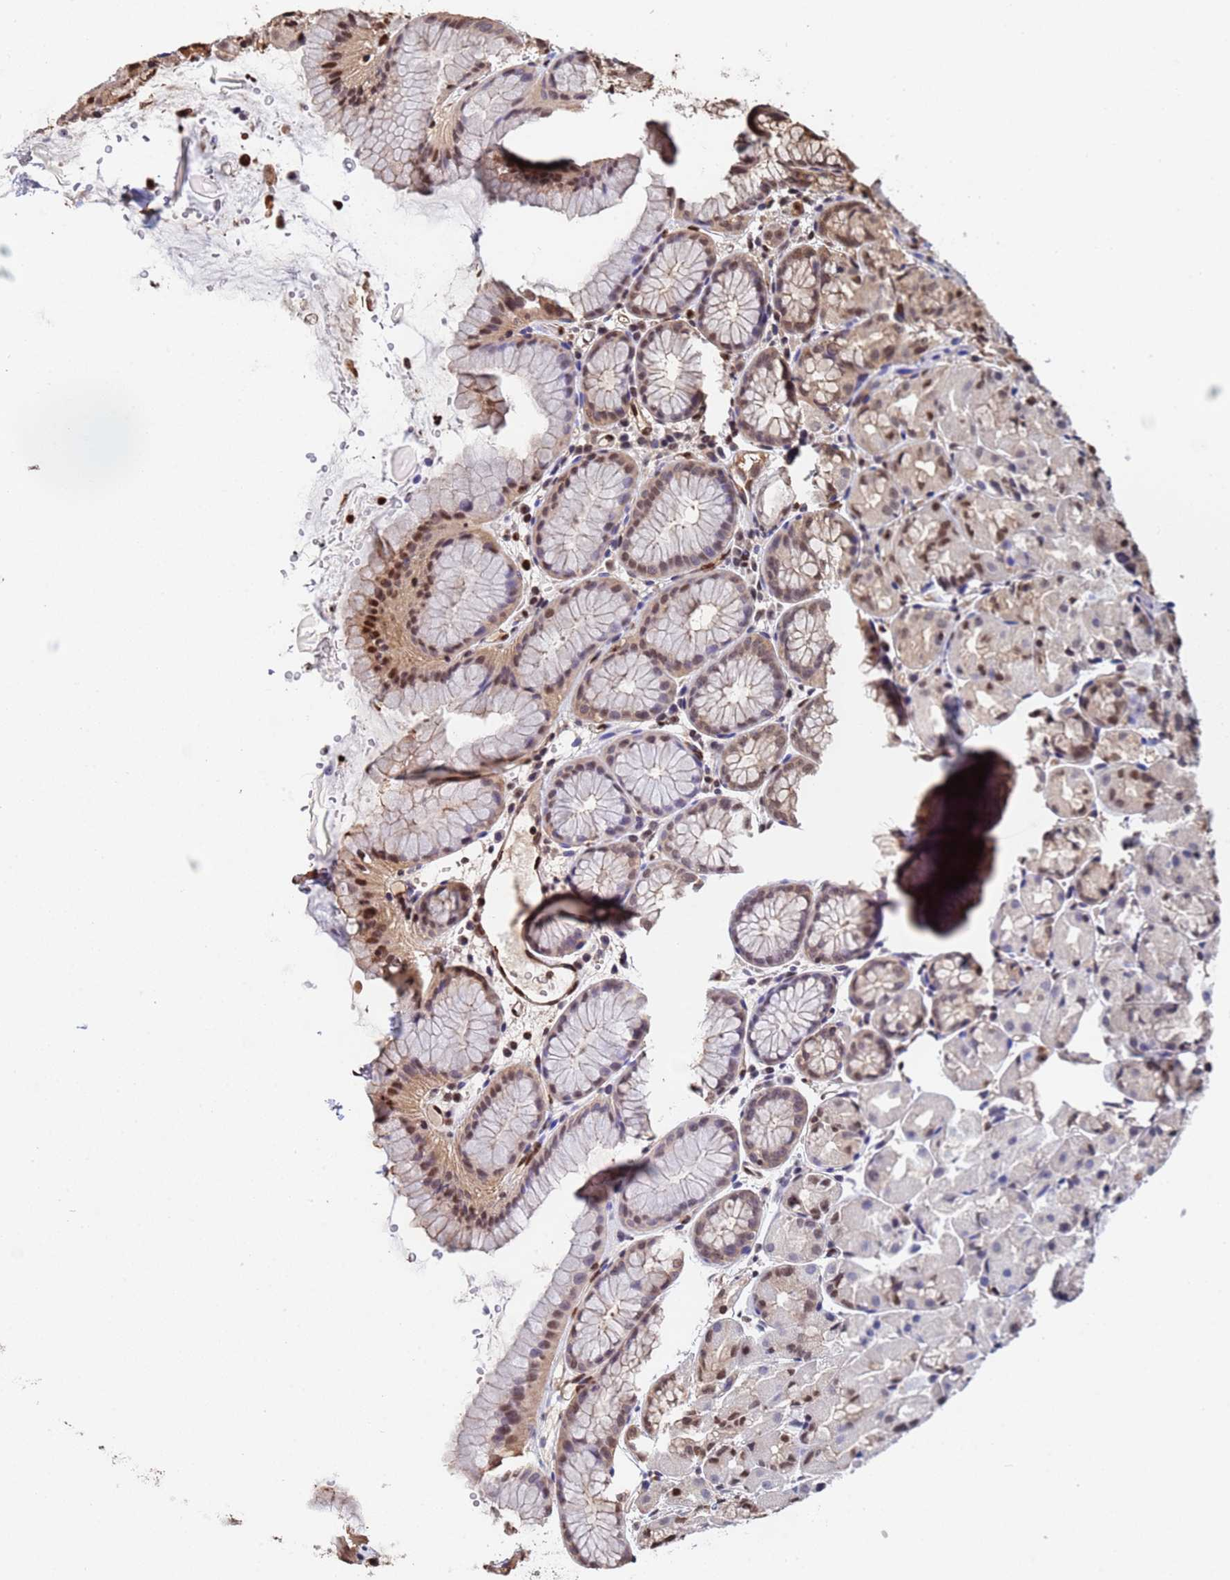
{"staining": {"intensity": "moderate", "quantity": "25%-75%", "location": "cytoplasmic/membranous,nuclear"}, "tissue": "stomach", "cell_type": "Glandular cells", "image_type": "normal", "snomed": [{"axis": "morphology", "description": "Normal tissue, NOS"}, {"axis": "topography", "description": "Stomach, upper"}], "caption": "A medium amount of moderate cytoplasmic/membranous,nuclear positivity is present in approximately 25%-75% of glandular cells in normal stomach. (IHC, brightfield microscopy, high magnification).", "gene": "SUMO2", "patient": {"sex": "male", "age": 47}}